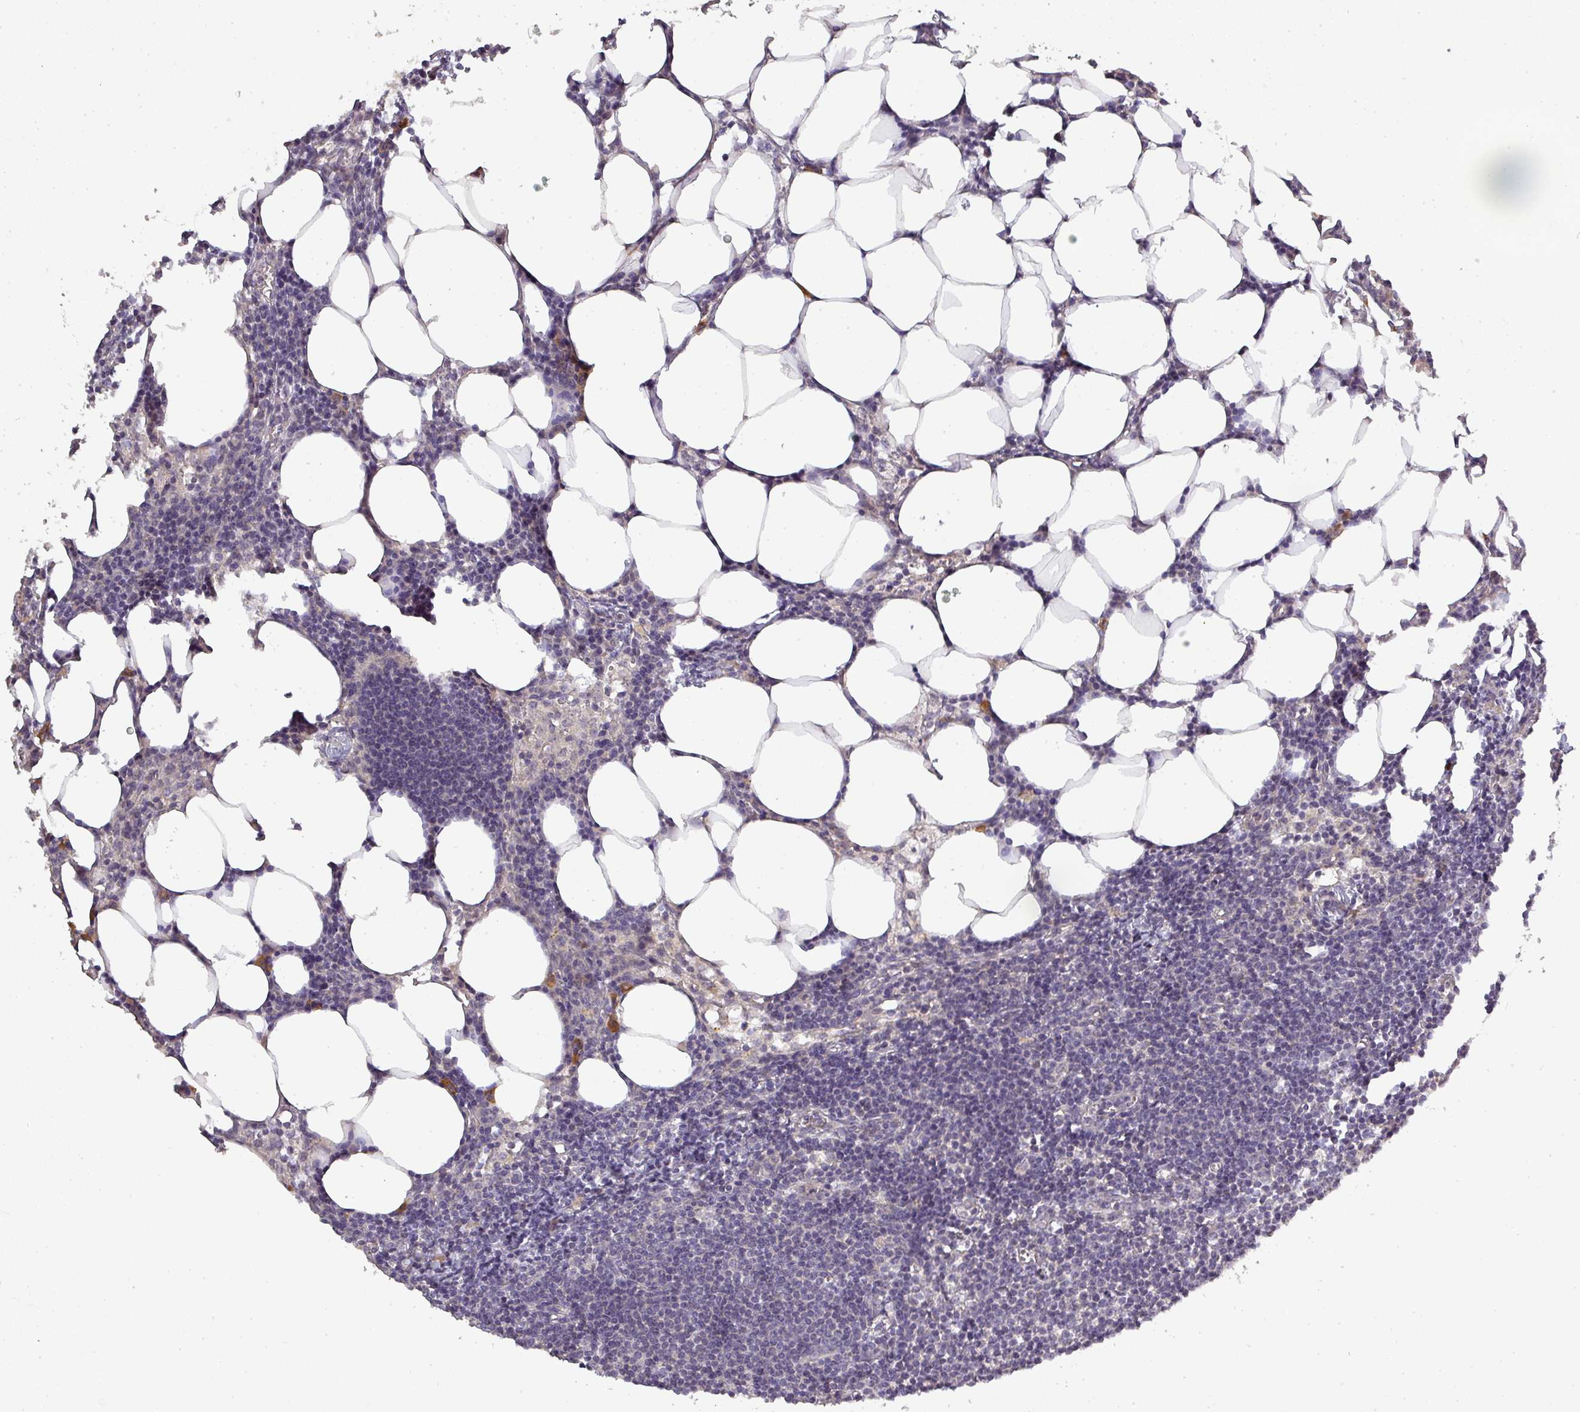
{"staining": {"intensity": "moderate", "quantity": "<25%", "location": "cytoplasmic/membranous"}, "tissue": "lymph node", "cell_type": "Germinal center cells", "image_type": "normal", "snomed": [{"axis": "morphology", "description": "Normal tissue, NOS"}, {"axis": "topography", "description": "Lymph node"}], "caption": "Germinal center cells show low levels of moderate cytoplasmic/membranous expression in approximately <25% of cells in normal human lymph node.", "gene": "NIN", "patient": {"sex": "female", "age": 30}}